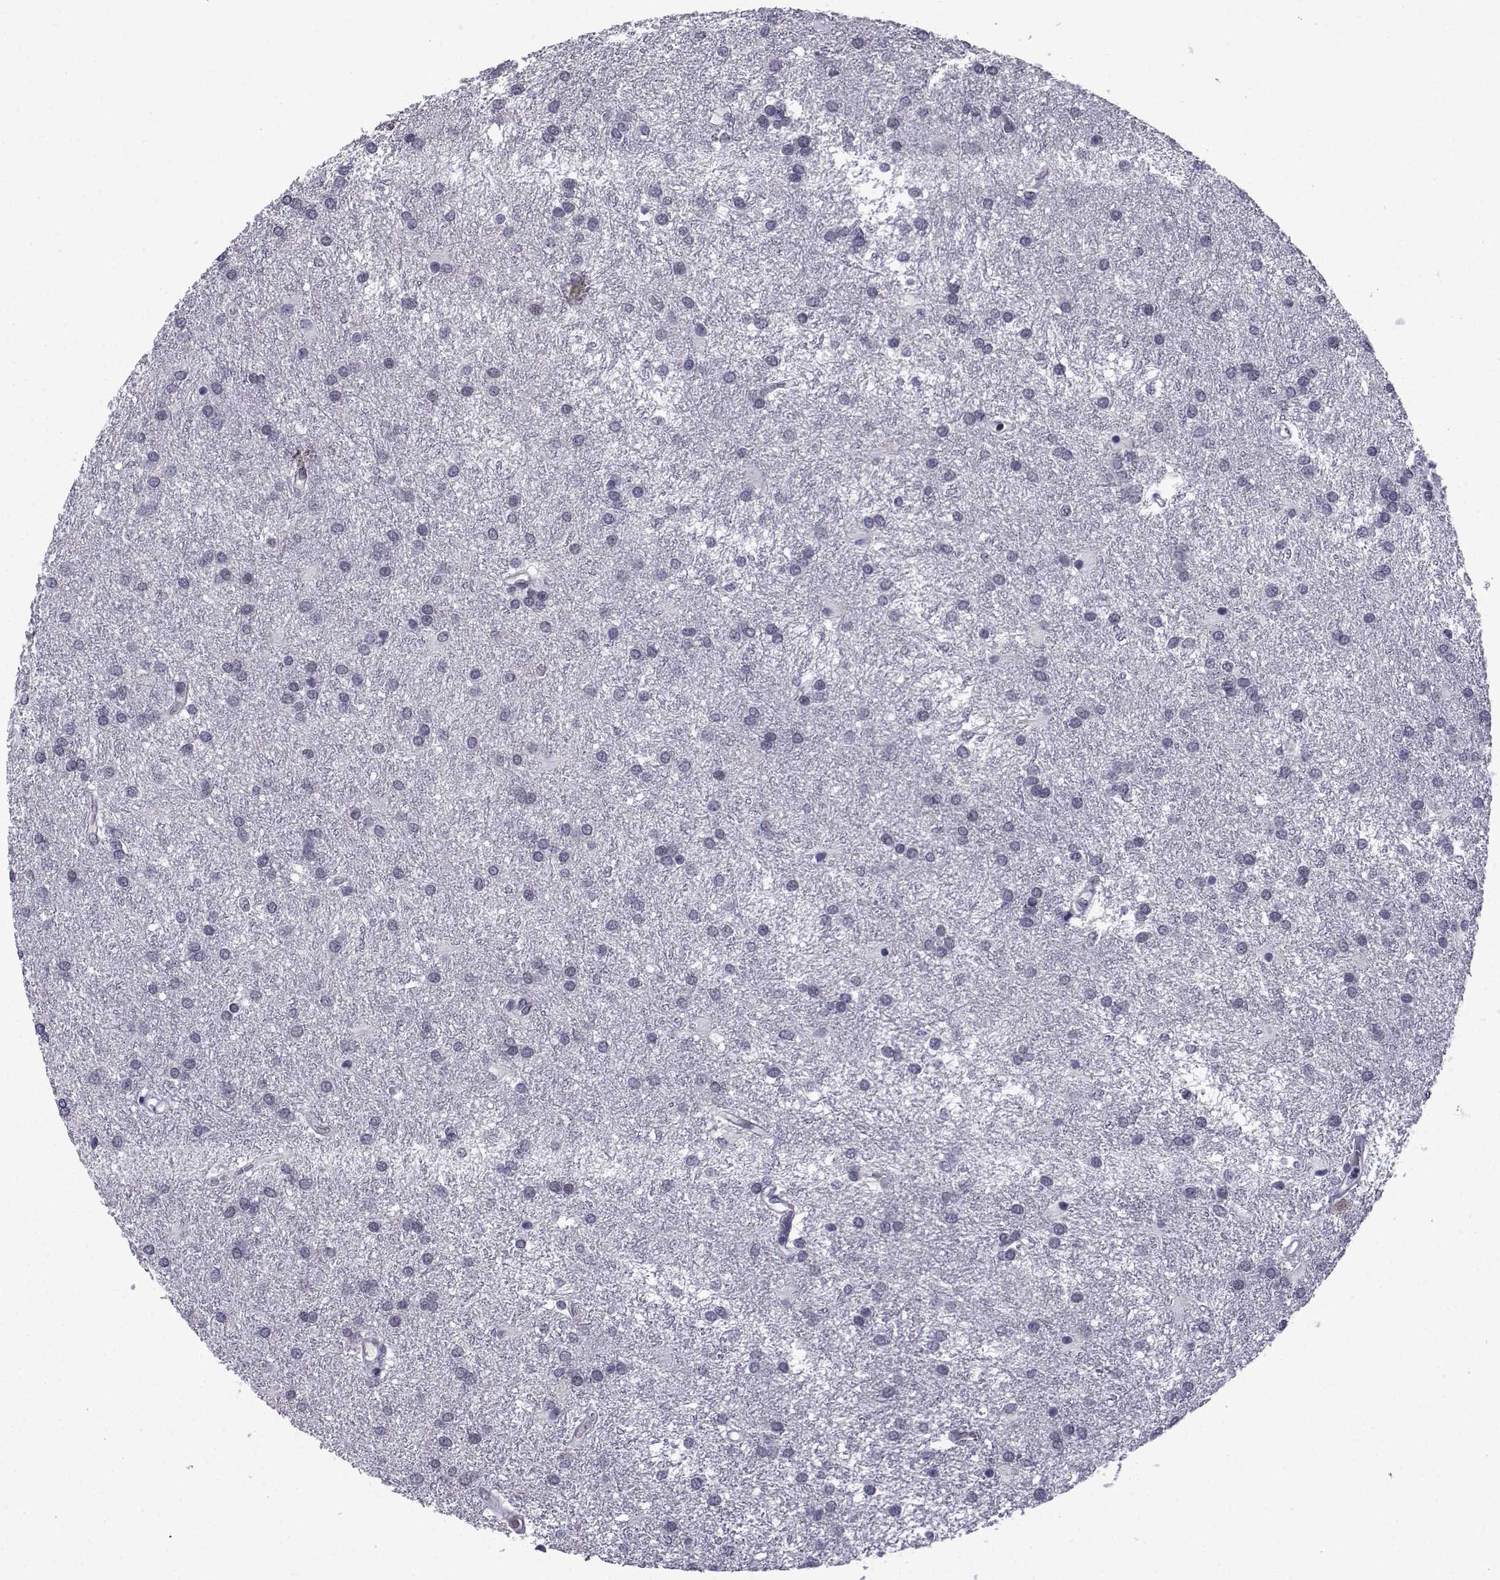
{"staining": {"intensity": "negative", "quantity": "none", "location": "none"}, "tissue": "glioma", "cell_type": "Tumor cells", "image_type": "cancer", "snomed": [{"axis": "morphology", "description": "Glioma, malignant, Low grade"}, {"axis": "topography", "description": "Brain"}], "caption": "Tumor cells show no significant protein positivity in glioma.", "gene": "RBM24", "patient": {"sex": "female", "age": 32}}